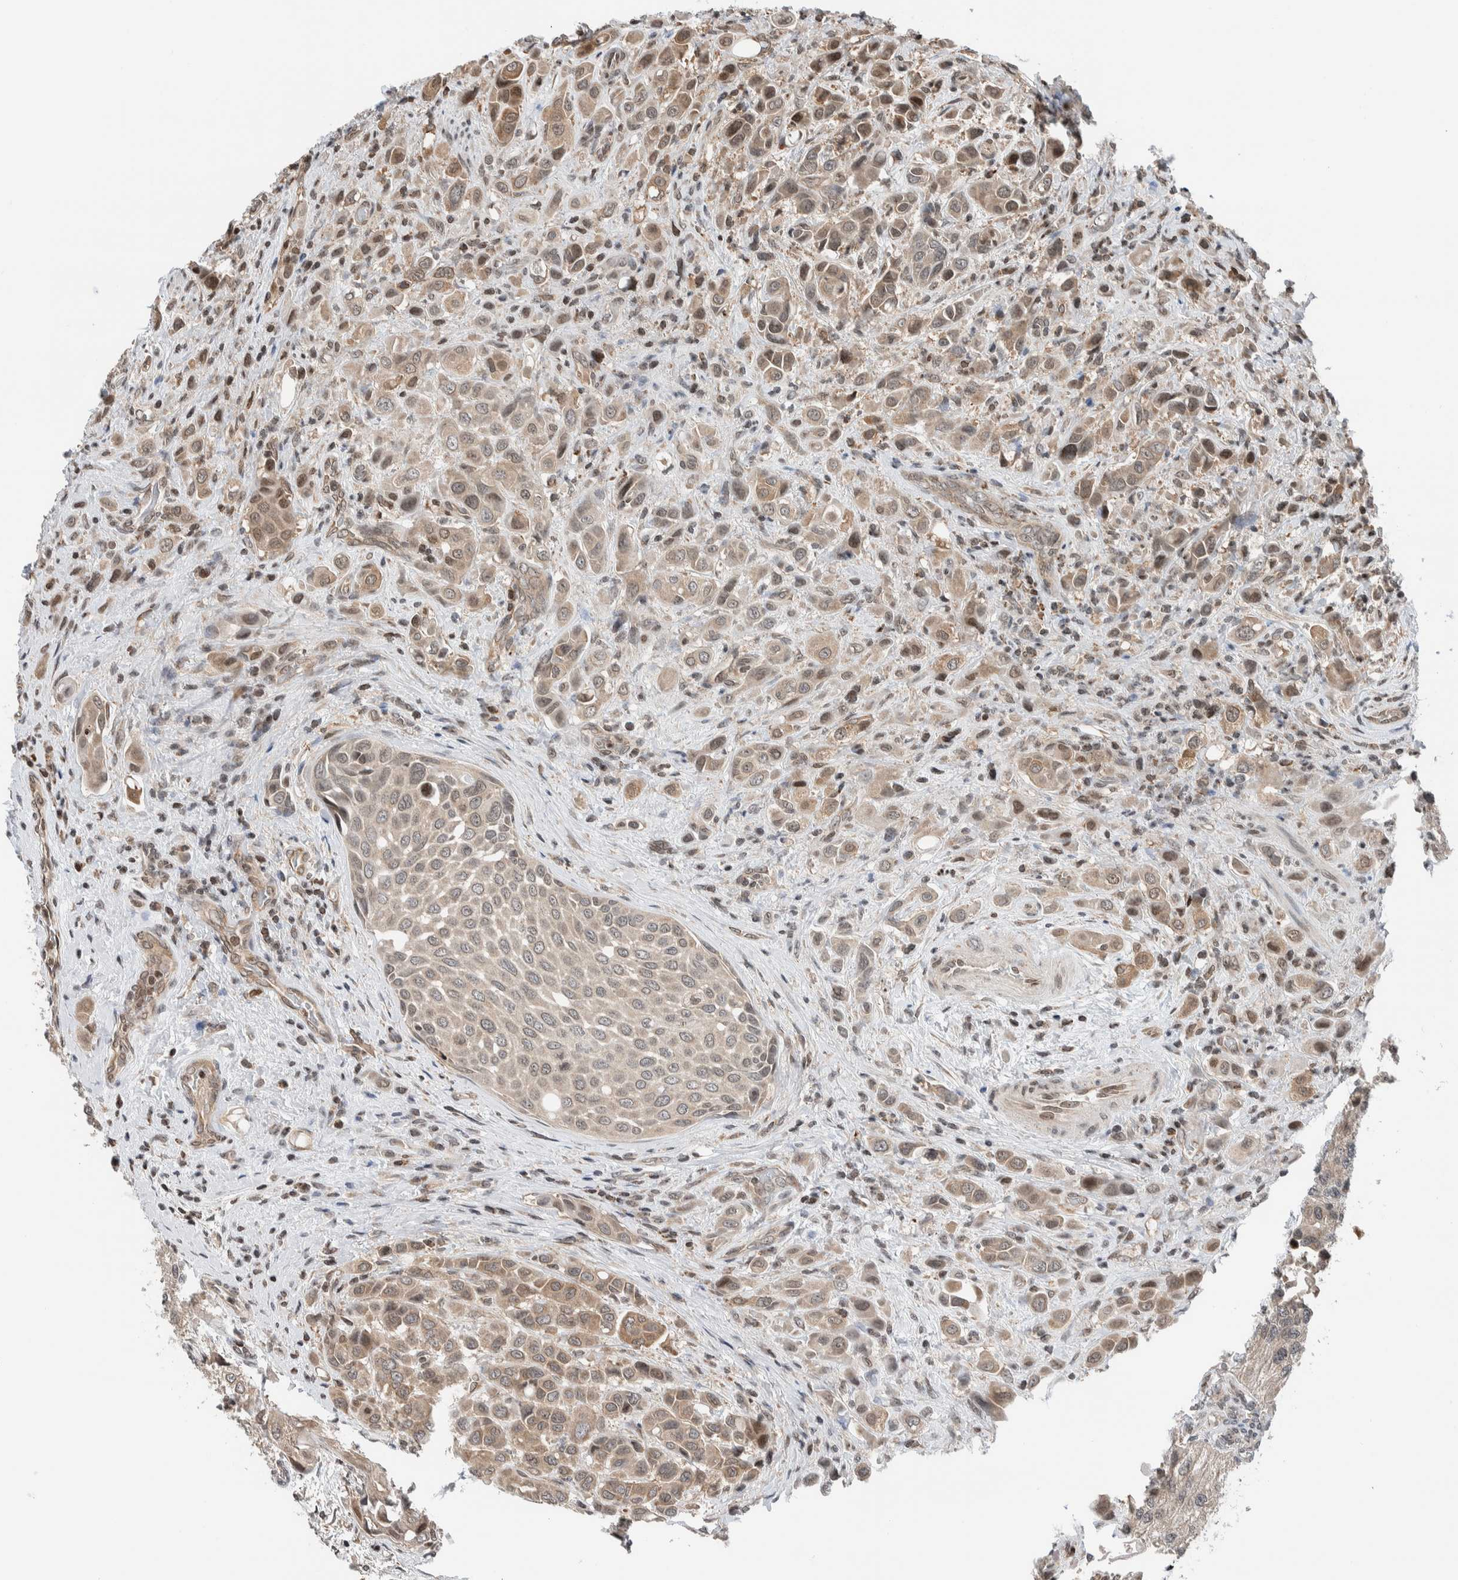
{"staining": {"intensity": "moderate", "quantity": "<25%", "location": "nuclear"}, "tissue": "urothelial cancer", "cell_type": "Tumor cells", "image_type": "cancer", "snomed": [{"axis": "morphology", "description": "Urothelial carcinoma, High grade"}, {"axis": "topography", "description": "Urinary bladder"}], "caption": "This histopathology image demonstrates IHC staining of high-grade urothelial carcinoma, with low moderate nuclear staining in about <25% of tumor cells.", "gene": "NPLOC4", "patient": {"sex": "male", "age": 50}}